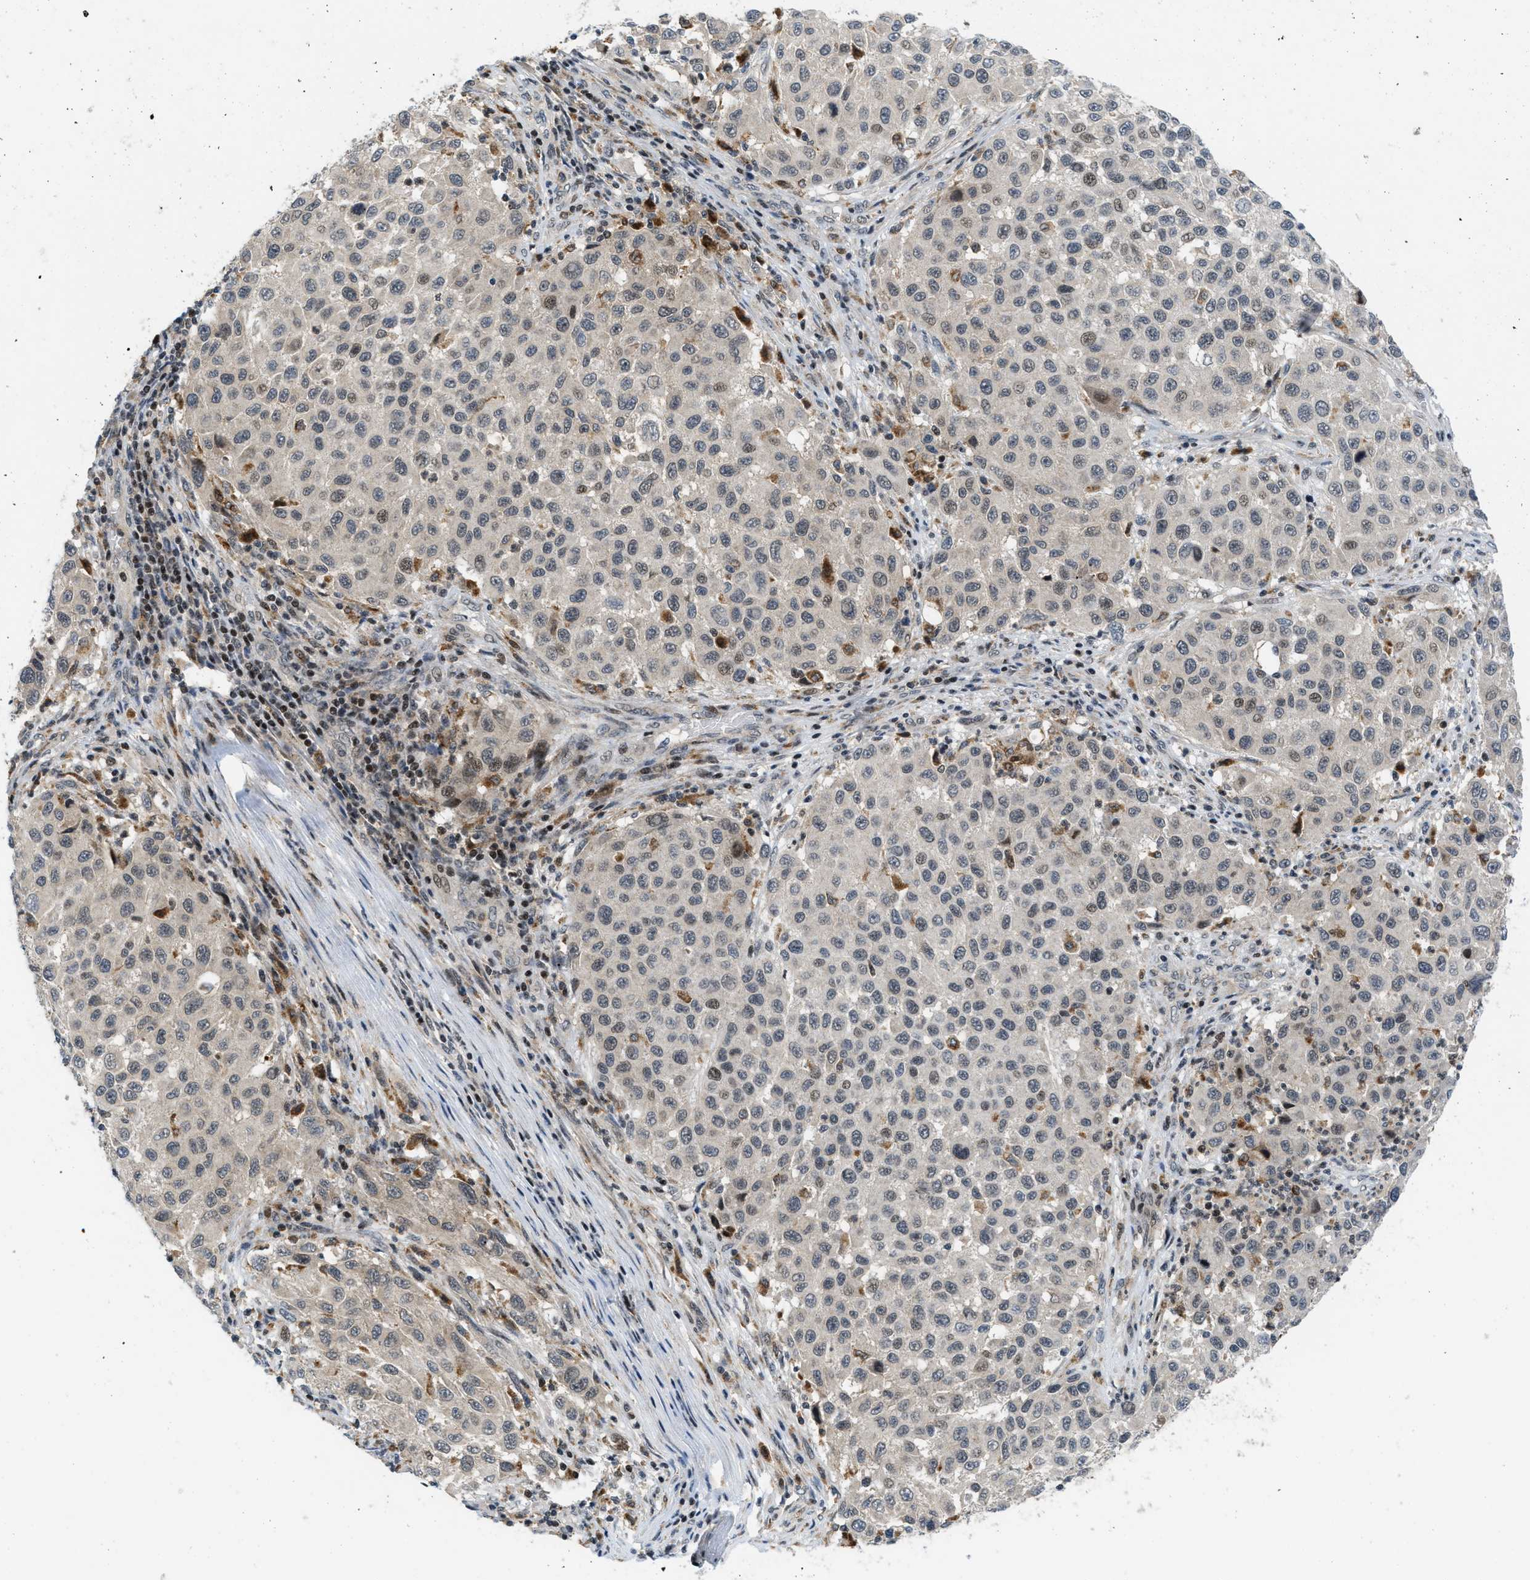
{"staining": {"intensity": "moderate", "quantity": "<25%", "location": "nuclear"}, "tissue": "melanoma", "cell_type": "Tumor cells", "image_type": "cancer", "snomed": [{"axis": "morphology", "description": "Malignant melanoma, Metastatic site"}, {"axis": "topography", "description": "Lymph node"}], "caption": "Human malignant melanoma (metastatic site) stained with a protein marker displays moderate staining in tumor cells.", "gene": "ING1", "patient": {"sex": "male", "age": 61}}